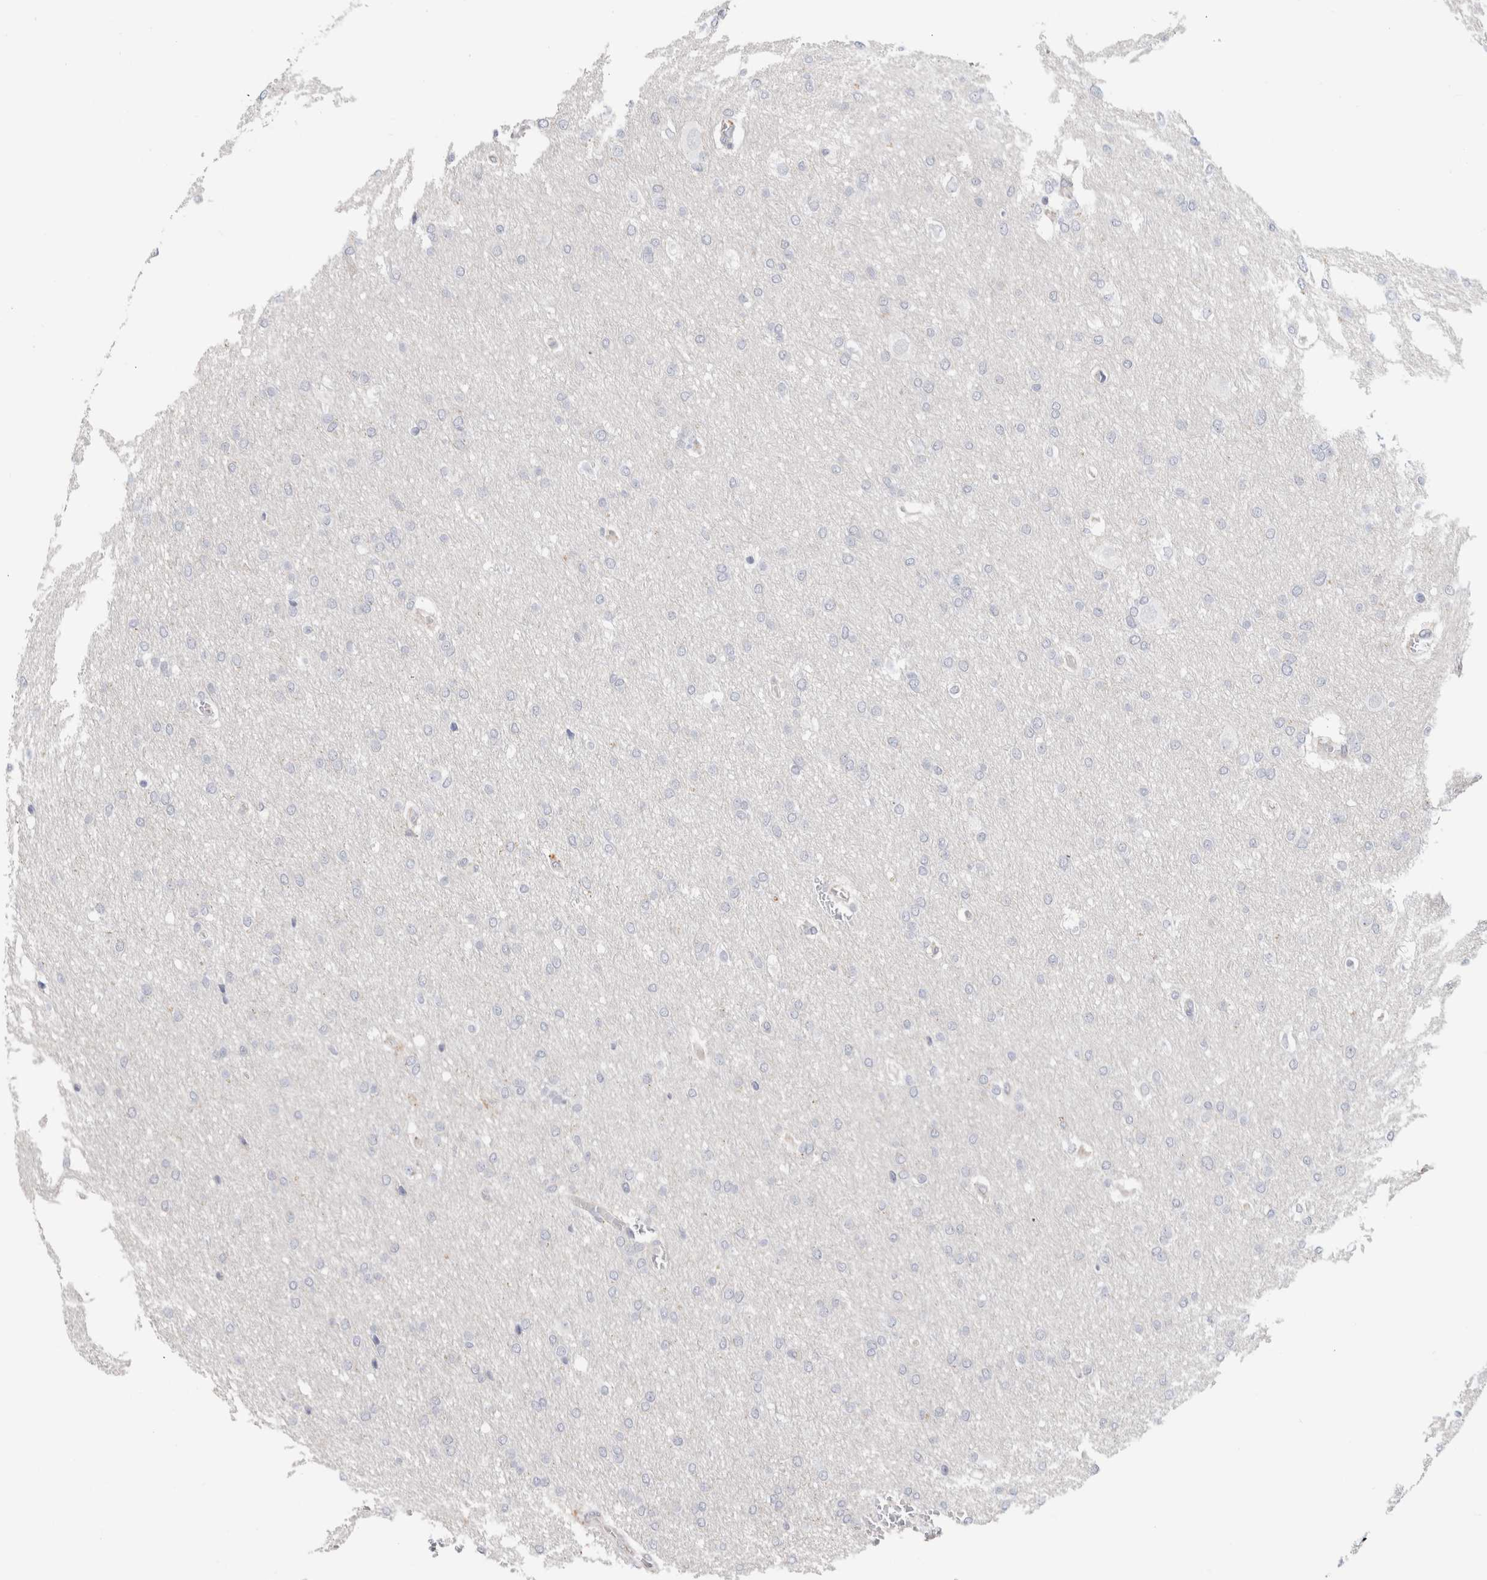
{"staining": {"intensity": "negative", "quantity": "none", "location": "none"}, "tissue": "glioma", "cell_type": "Tumor cells", "image_type": "cancer", "snomed": [{"axis": "morphology", "description": "Glioma, malignant, Low grade"}, {"axis": "topography", "description": "Brain"}], "caption": "This histopathology image is of glioma stained with immunohistochemistry (IHC) to label a protein in brown with the nuclei are counter-stained blue. There is no expression in tumor cells.", "gene": "AFP", "patient": {"sex": "female", "age": 37}}